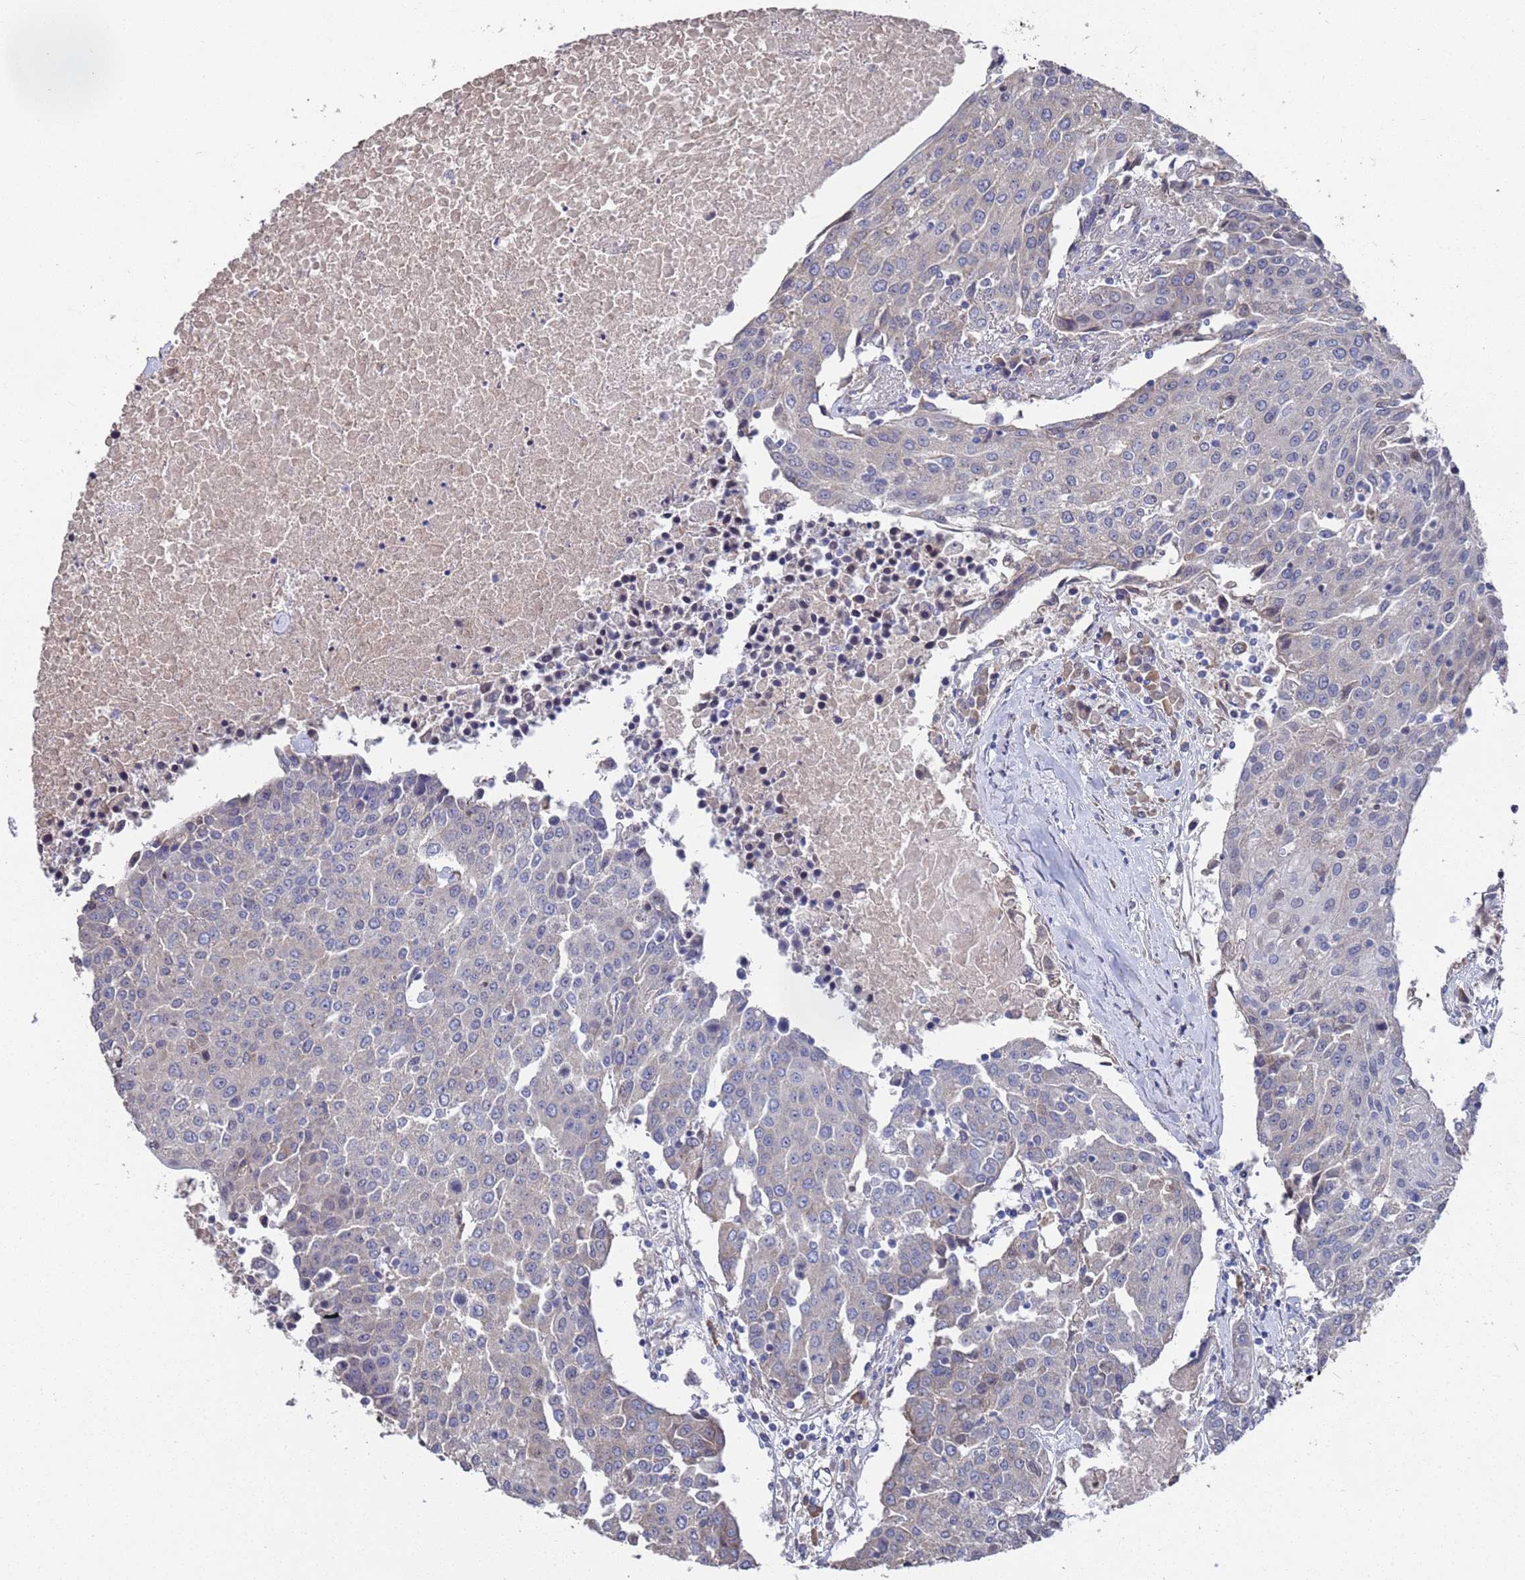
{"staining": {"intensity": "negative", "quantity": "none", "location": "none"}, "tissue": "urothelial cancer", "cell_type": "Tumor cells", "image_type": "cancer", "snomed": [{"axis": "morphology", "description": "Urothelial carcinoma, High grade"}, {"axis": "topography", "description": "Urinary bladder"}], "caption": "IHC of human high-grade urothelial carcinoma reveals no staining in tumor cells.", "gene": "CFAP119", "patient": {"sex": "female", "age": 85}}